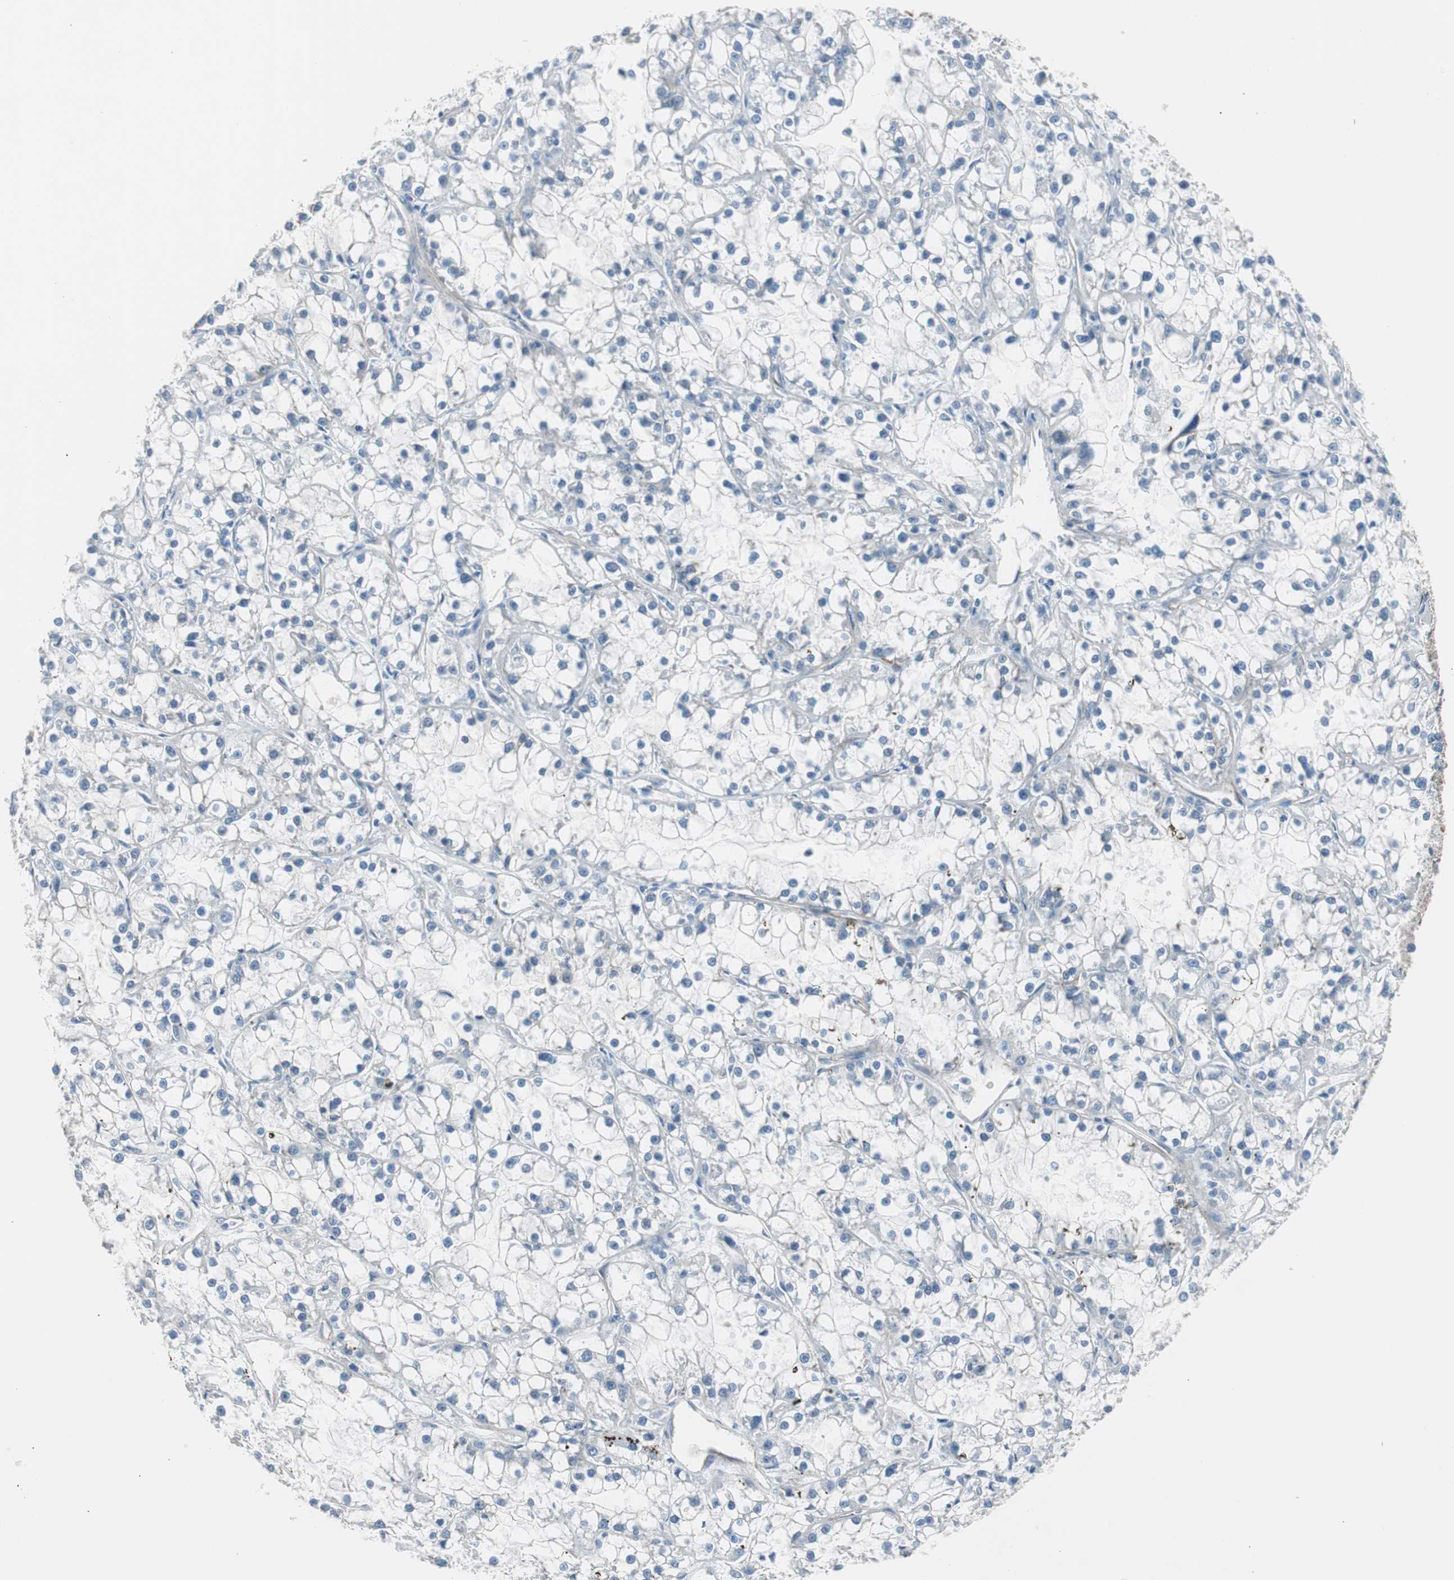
{"staining": {"intensity": "moderate", "quantity": "<25%", "location": "cytoplasmic/membranous"}, "tissue": "renal cancer", "cell_type": "Tumor cells", "image_type": "cancer", "snomed": [{"axis": "morphology", "description": "Adenocarcinoma, NOS"}, {"axis": "topography", "description": "Kidney"}], "caption": "The photomicrograph exhibits immunohistochemical staining of adenocarcinoma (renal). There is moderate cytoplasmic/membranous staining is identified in about <25% of tumor cells.", "gene": "STXBP4", "patient": {"sex": "female", "age": 52}}